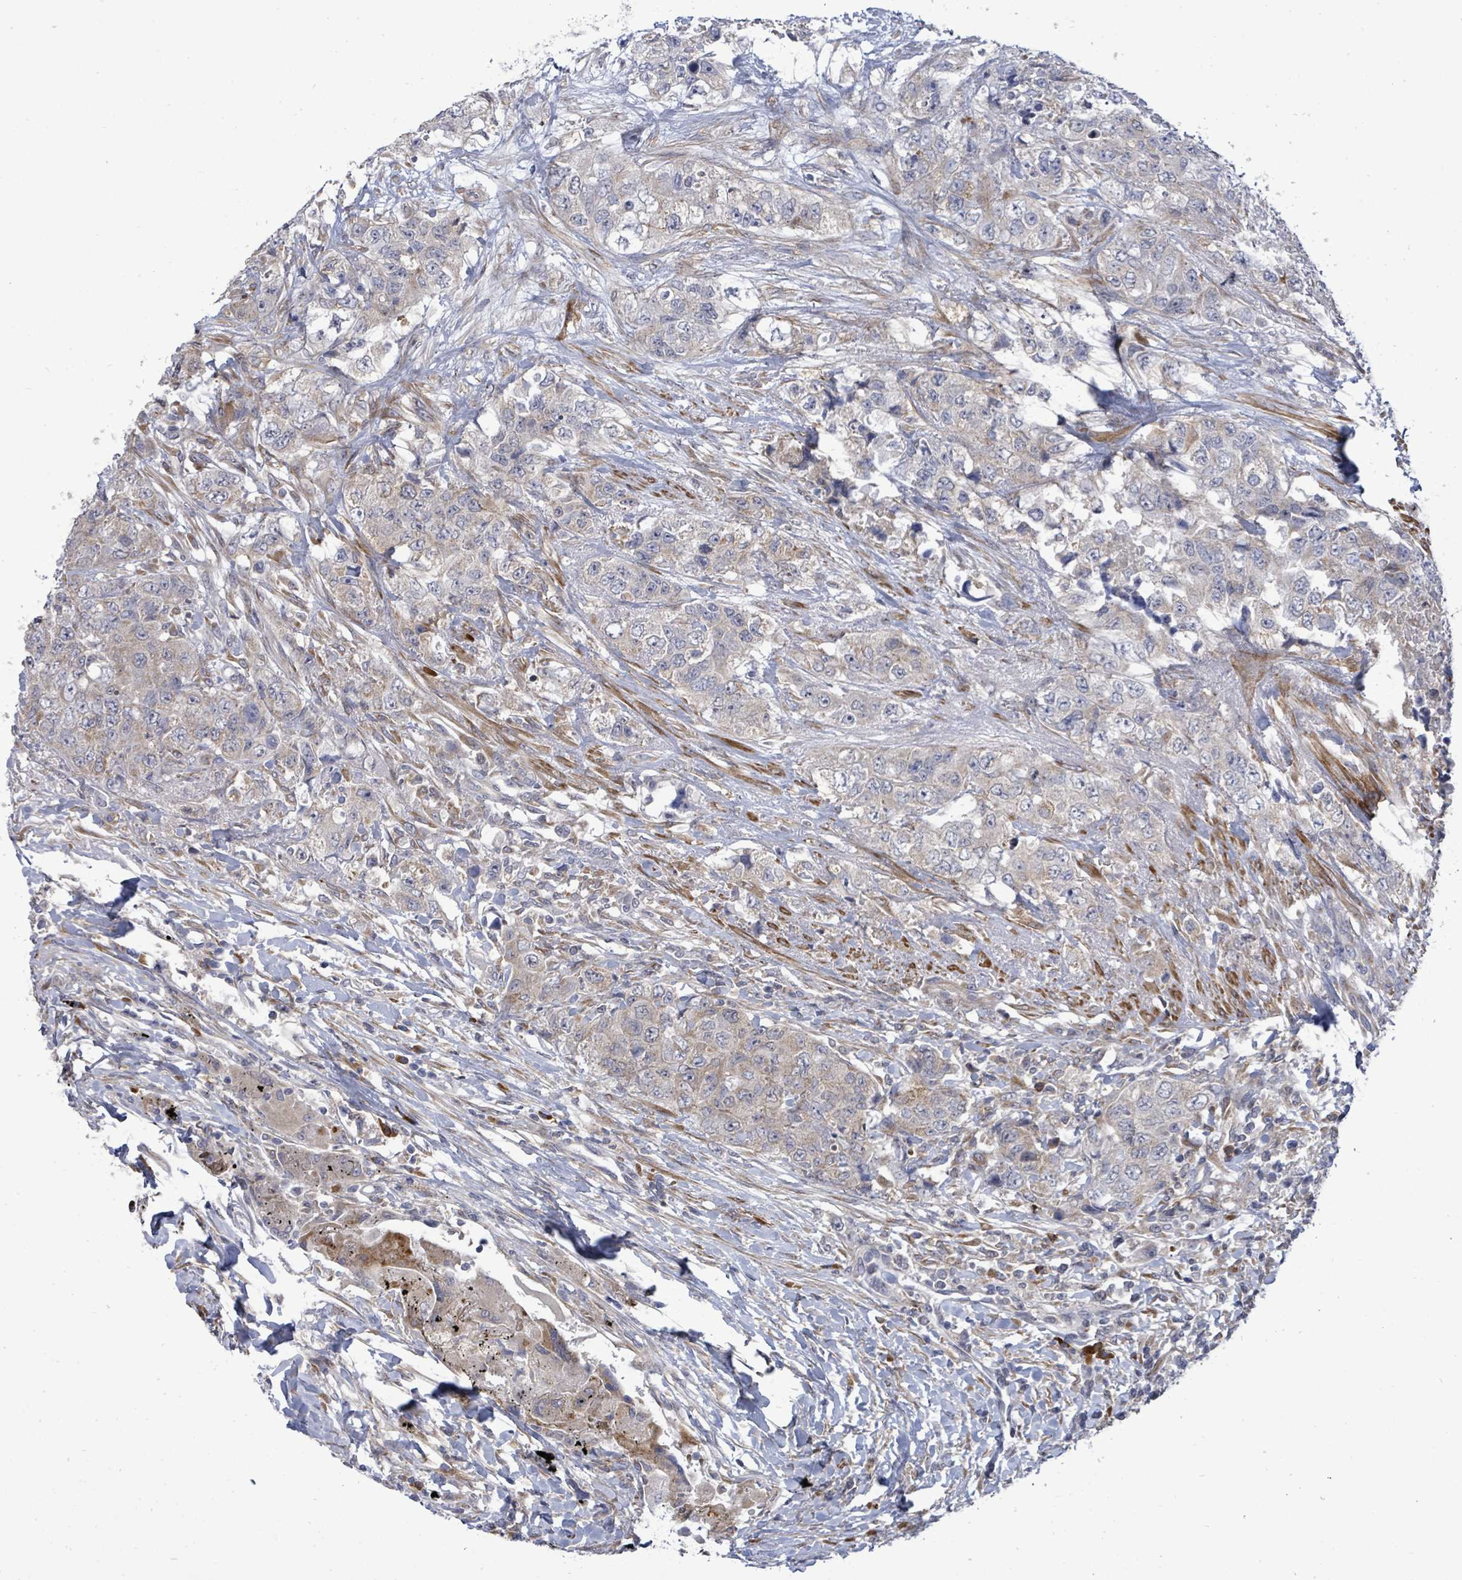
{"staining": {"intensity": "moderate", "quantity": "<25%", "location": "cytoplasmic/membranous"}, "tissue": "urothelial cancer", "cell_type": "Tumor cells", "image_type": "cancer", "snomed": [{"axis": "morphology", "description": "Urothelial carcinoma, High grade"}, {"axis": "topography", "description": "Urinary bladder"}], "caption": "Protein staining of high-grade urothelial carcinoma tissue reveals moderate cytoplasmic/membranous staining in about <25% of tumor cells.", "gene": "SAR1A", "patient": {"sex": "female", "age": 78}}